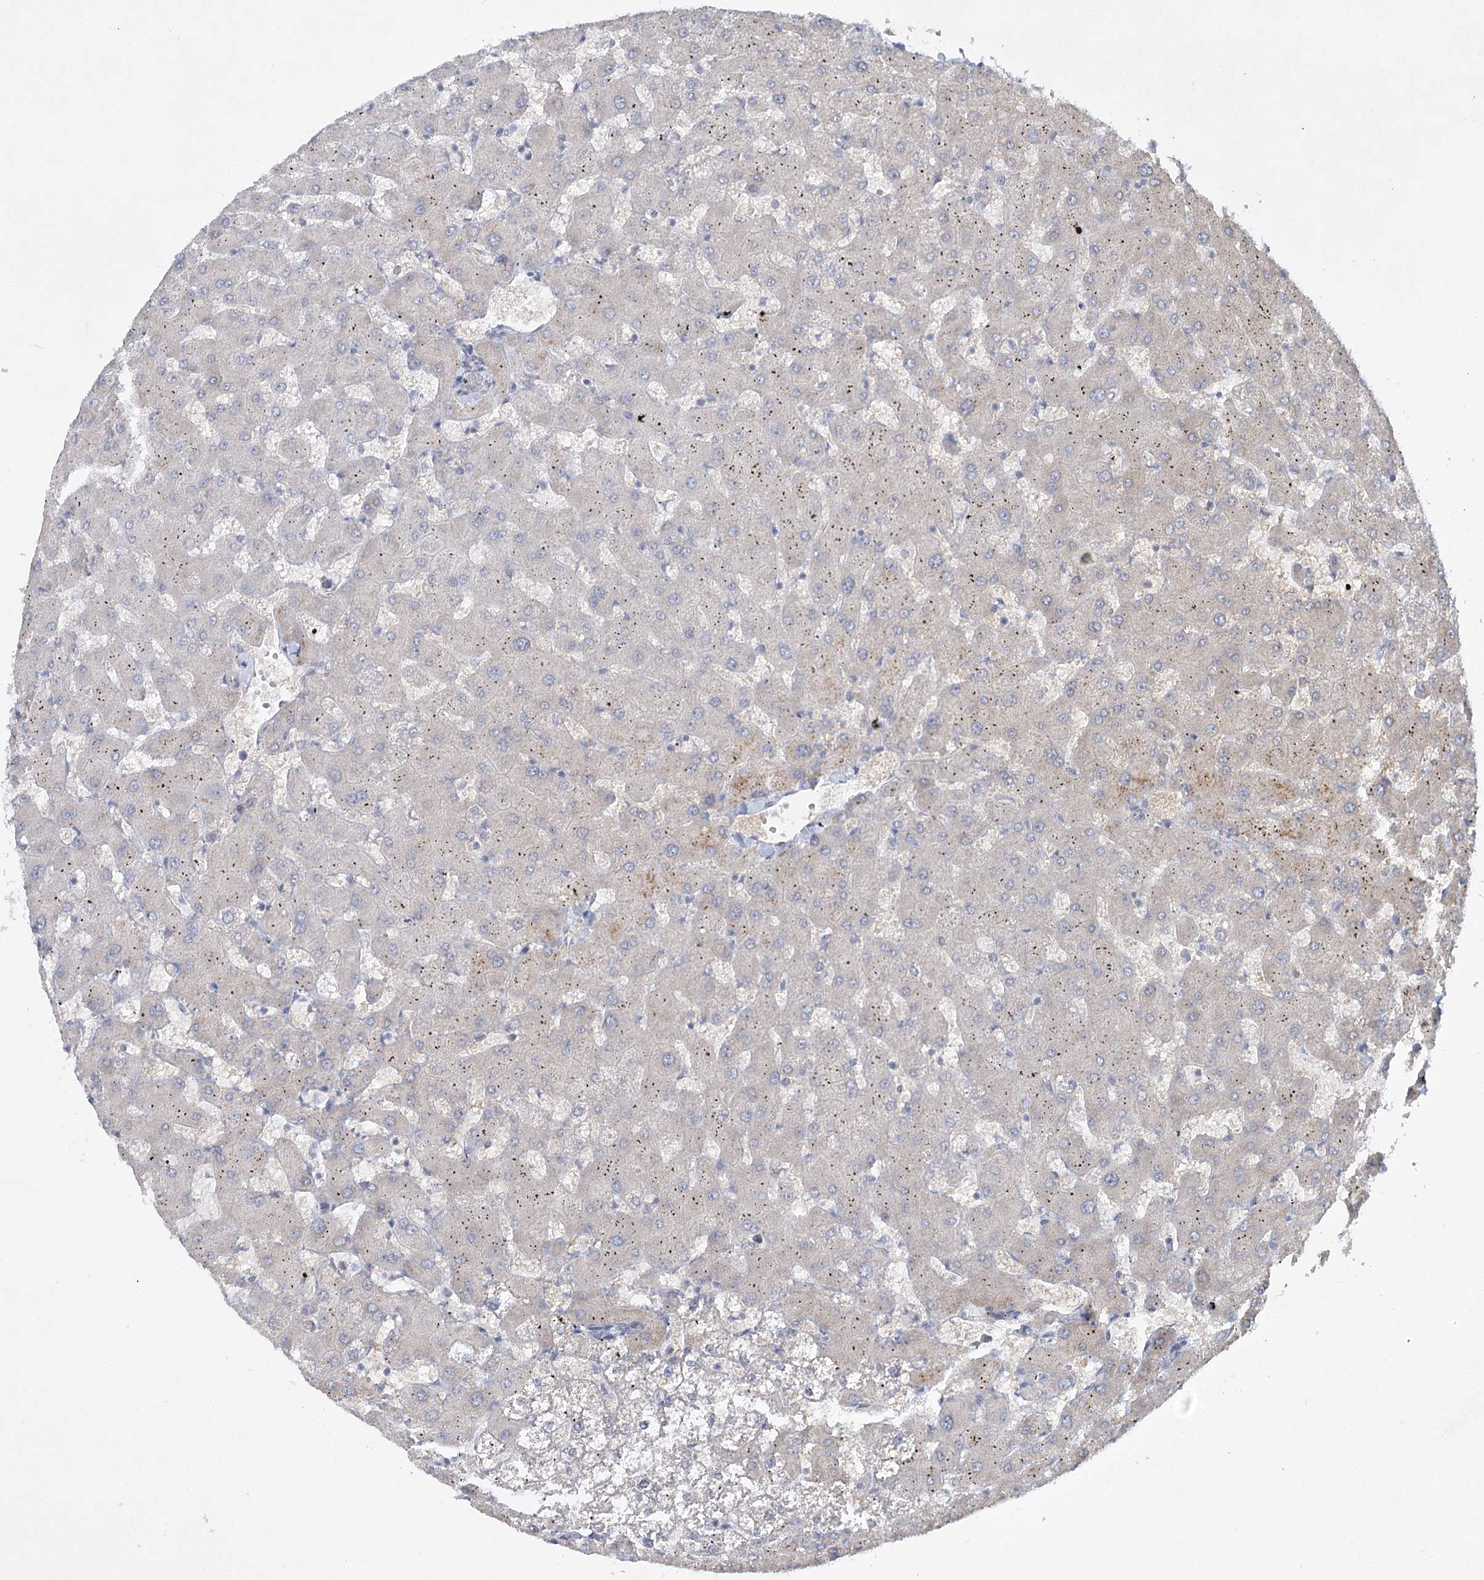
{"staining": {"intensity": "negative", "quantity": "none", "location": "none"}, "tissue": "liver", "cell_type": "Cholangiocytes", "image_type": "normal", "snomed": [{"axis": "morphology", "description": "Normal tissue, NOS"}, {"axis": "topography", "description": "Liver"}], "caption": "Immunohistochemistry (IHC) micrograph of benign human liver stained for a protein (brown), which displays no expression in cholangiocytes. (DAB immunohistochemistry with hematoxylin counter stain).", "gene": "AAMDC", "patient": {"sex": "female", "age": 63}}